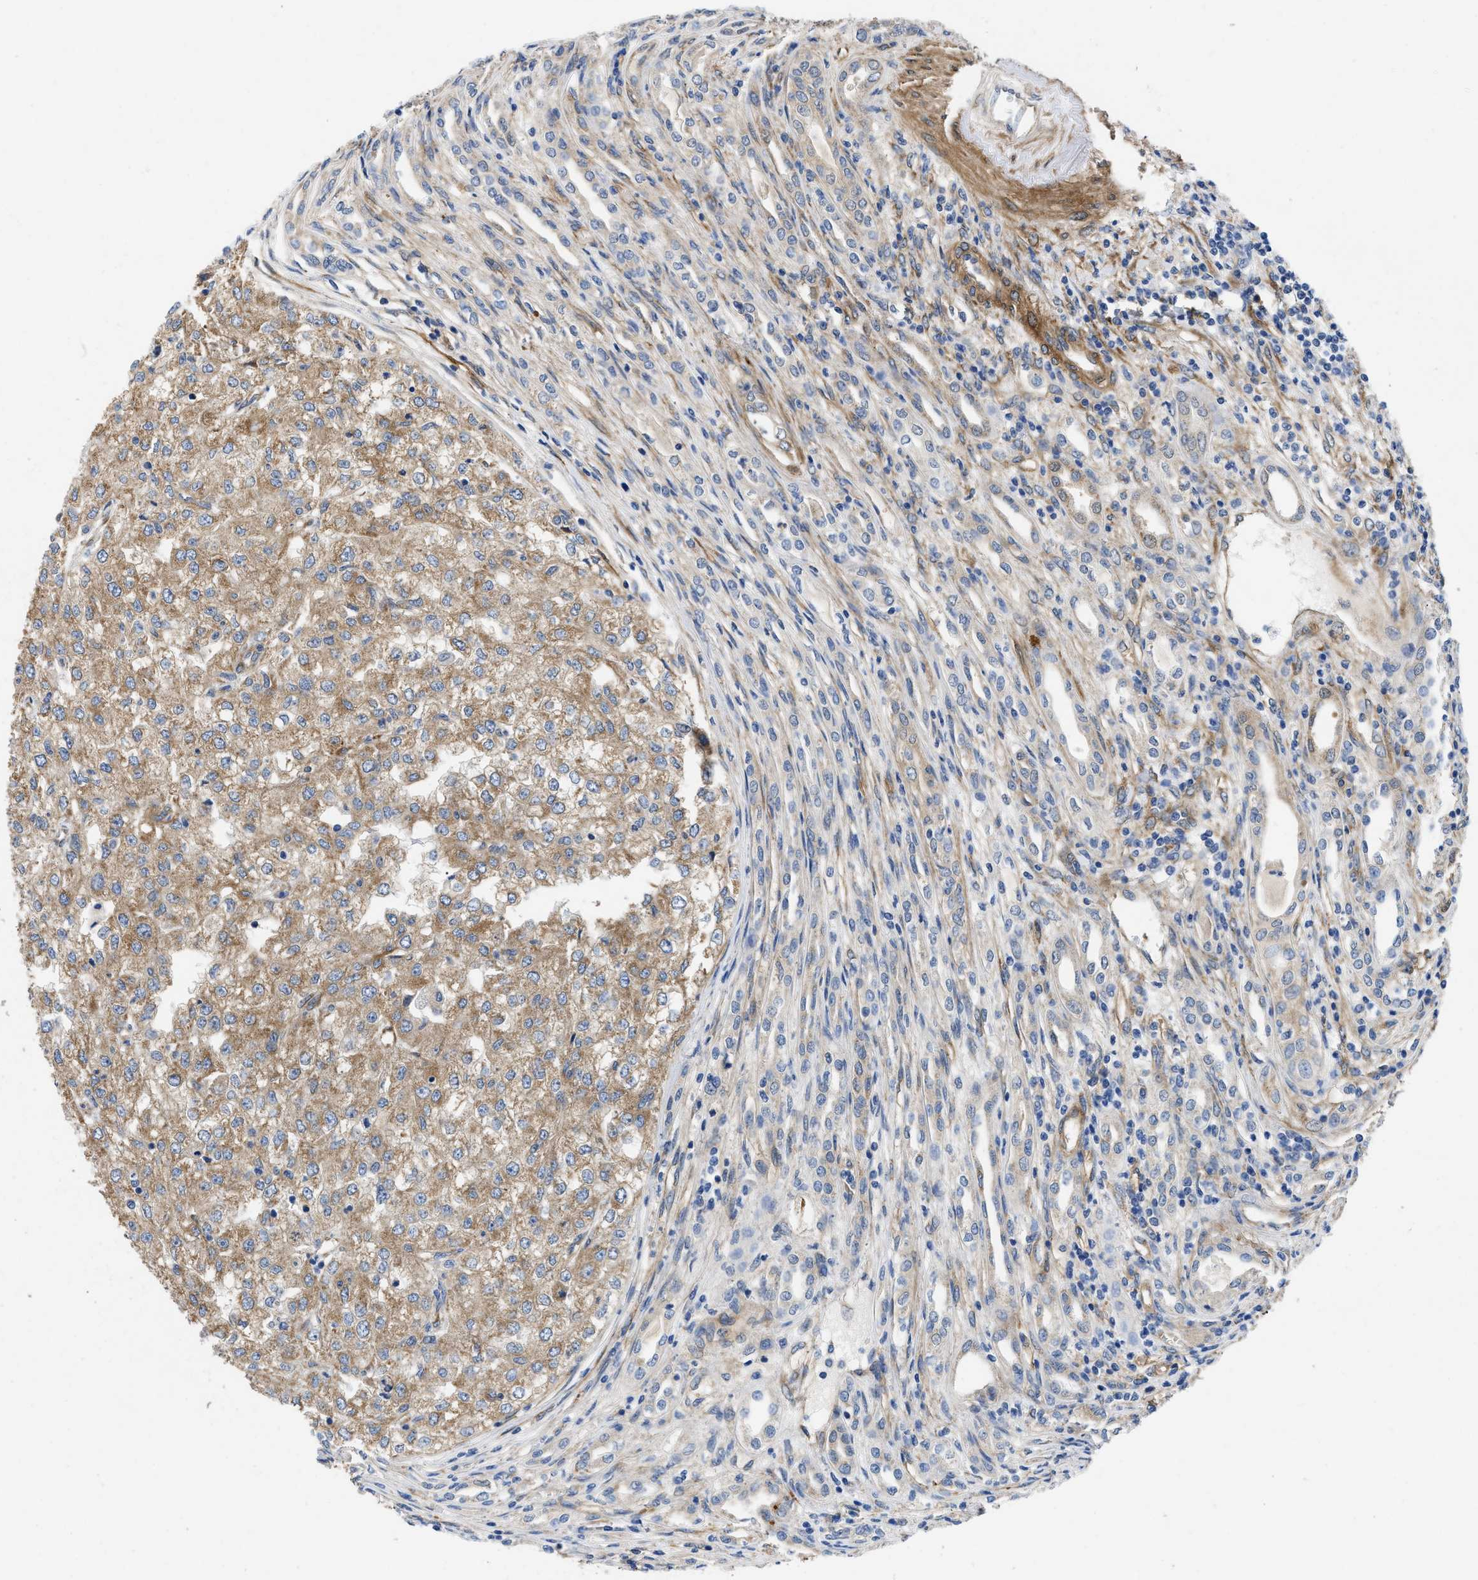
{"staining": {"intensity": "moderate", "quantity": ">75%", "location": "cytoplasmic/membranous"}, "tissue": "renal cancer", "cell_type": "Tumor cells", "image_type": "cancer", "snomed": [{"axis": "morphology", "description": "Adenocarcinoma, NOS"}, {"axis": "topography", "description": "Kidney"}], "caption": "Brown immunohistochemical staining in human renal cancer (adenocarcinoma) shows moderate cytoplasmic/membranous positivity in approximately >75% of tumor cells.", "gene": "RAPH1", "patient": {"sex": "female", "age": 54}}